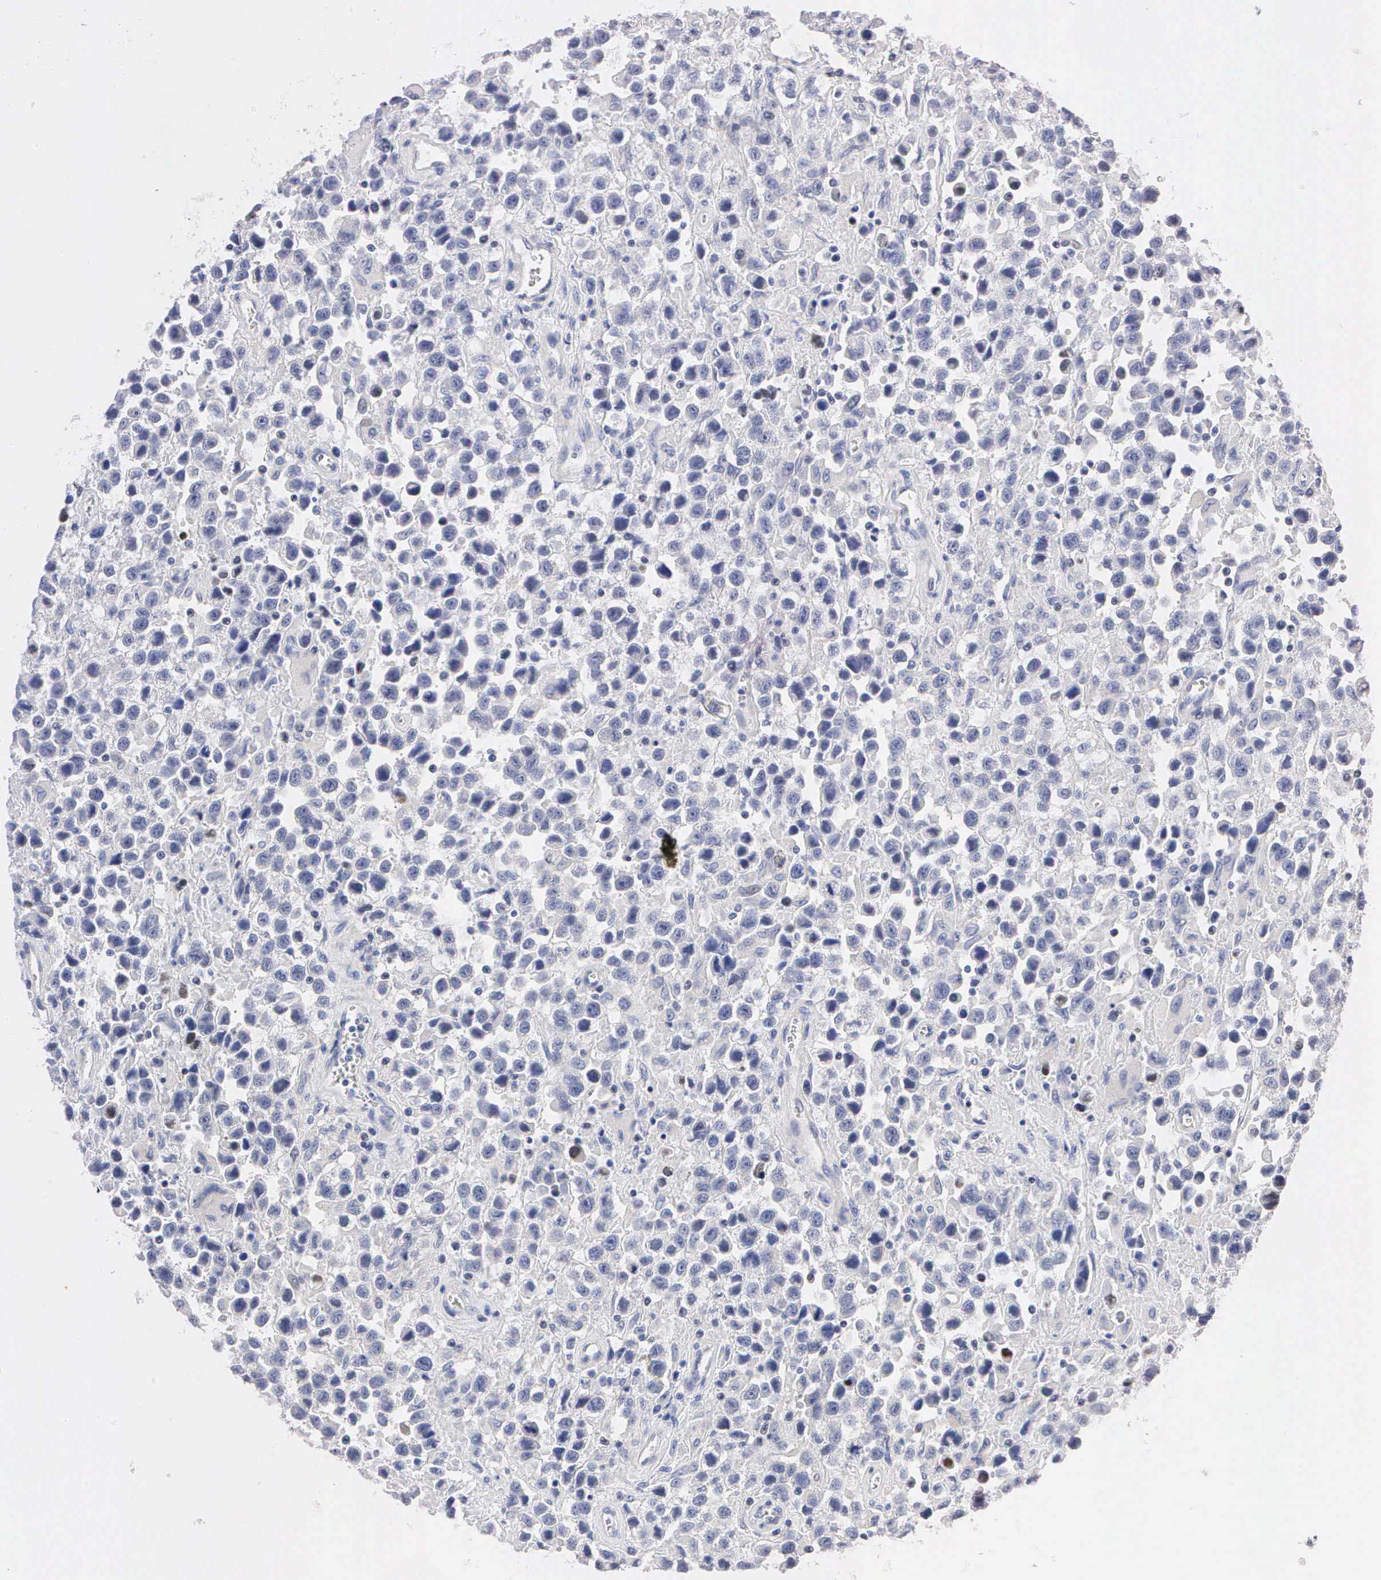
{"staining": {"intensity": "negative", "quantity": "none", "location": "none"}, "tissue": "testis cancer", "cell_type": "Tumor cells", "image_type": "cancer", "snomed": [{"axis": "morphology", "description": "Seminoma, NOS"}, {"axis": "topography", "description": "Testis"}], "caption": "Immunohistochemical staining of testis seminoma reveals no significant expression in tumor cells. (Brightfield microscopy of DAB (3,3'-diaminobenzidine) IHC at high magnification).", "gene": "PGR", "patient": {"sex": "male", "age": 43}}